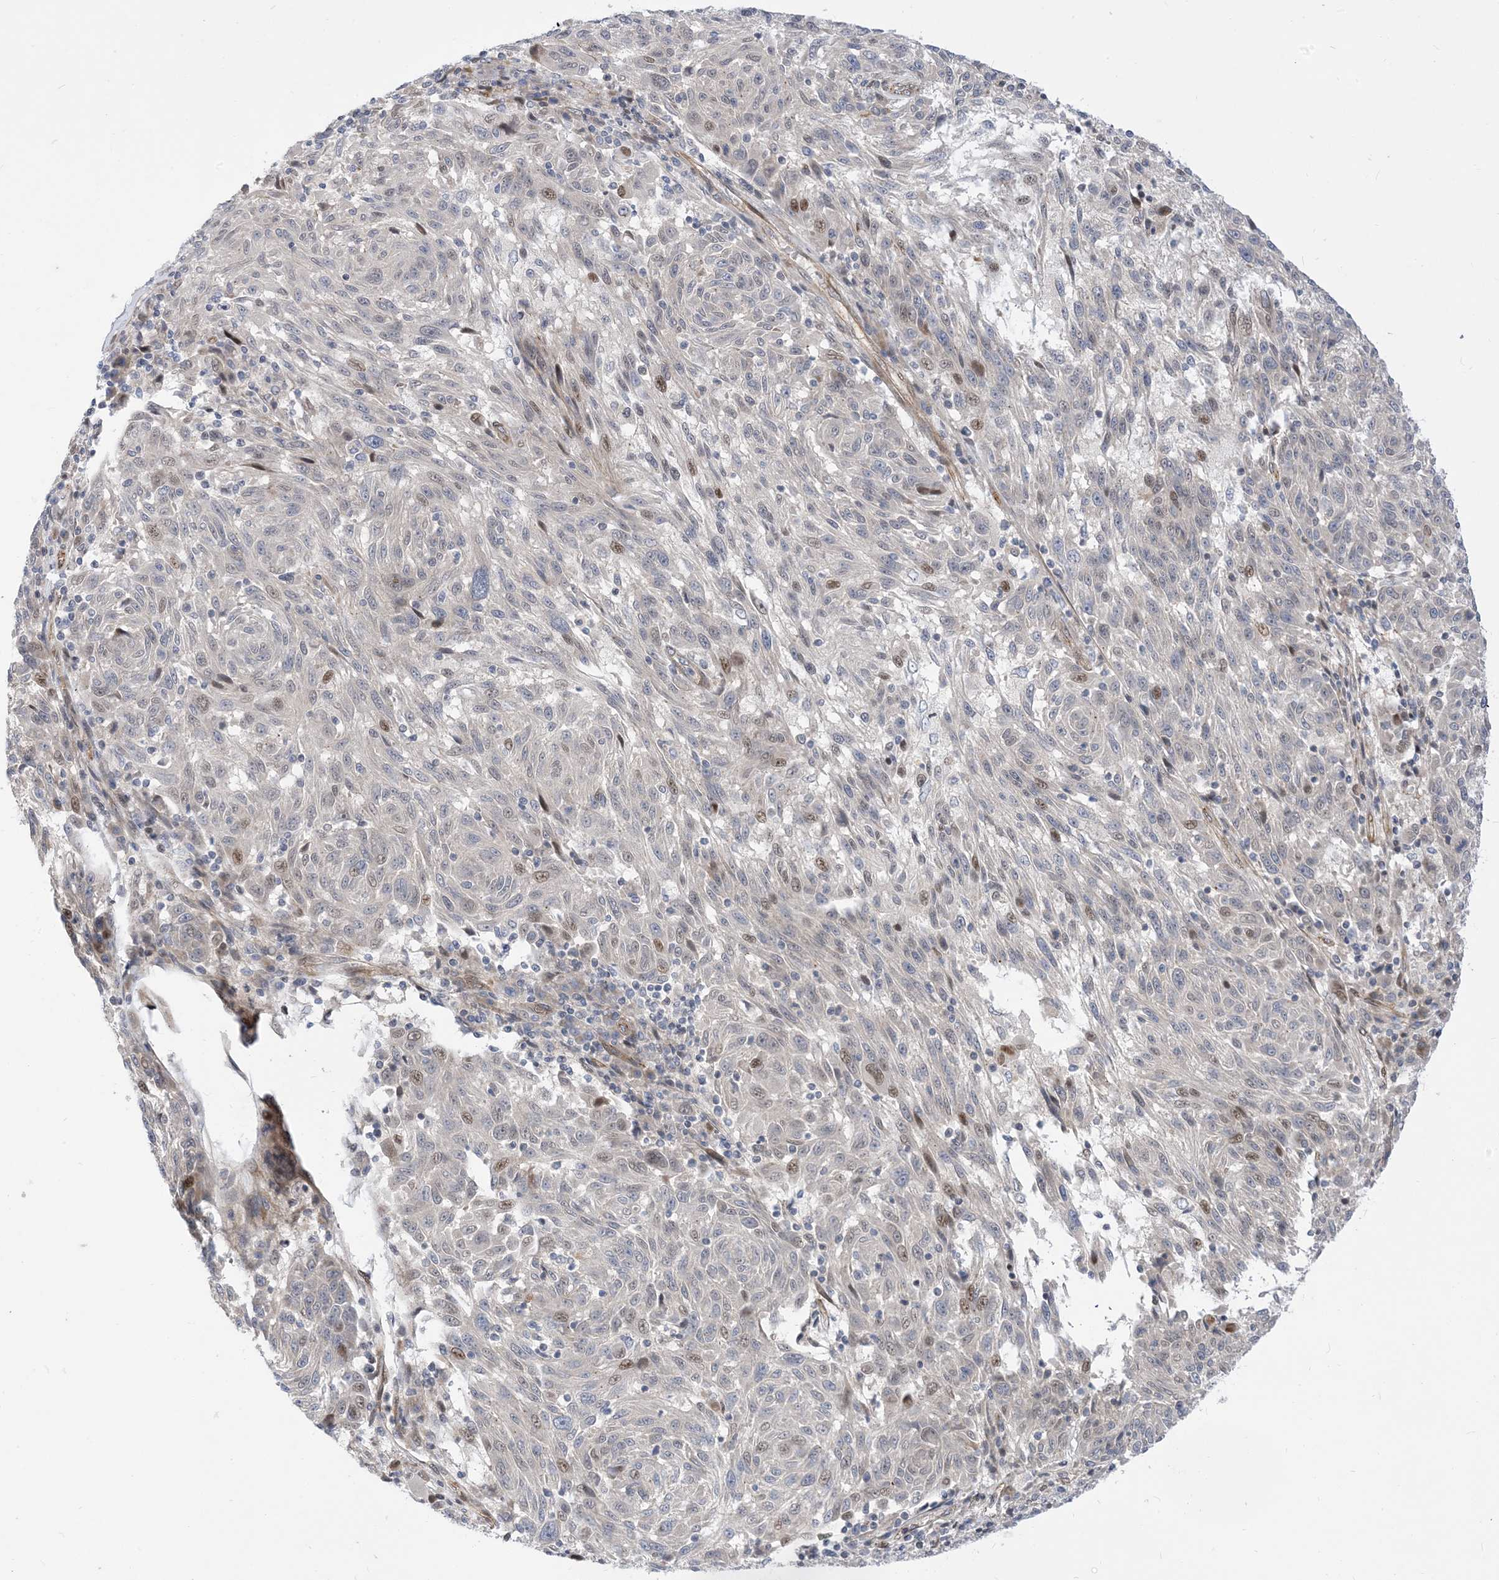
{"staining": {"intensity": "moderate", "quantity": "<25%", "location": "nuclear"}, "tissue": "melanoma", "cell_type": "Tumor cells", "image_type": "cancer", "snomed": [{"axis": "morphology", "description": "Malignant melanoma, NOS"}, {"axis": "topography", "description": "Skin"}], "caption": "Immunohistochemical staining of malignant melanoma reveals low levels of moderate nuclear protein expression in approximately <25% of tumor cells.", "gene": "TYSND1", "patient": {"sex": "male", "age": 53}}